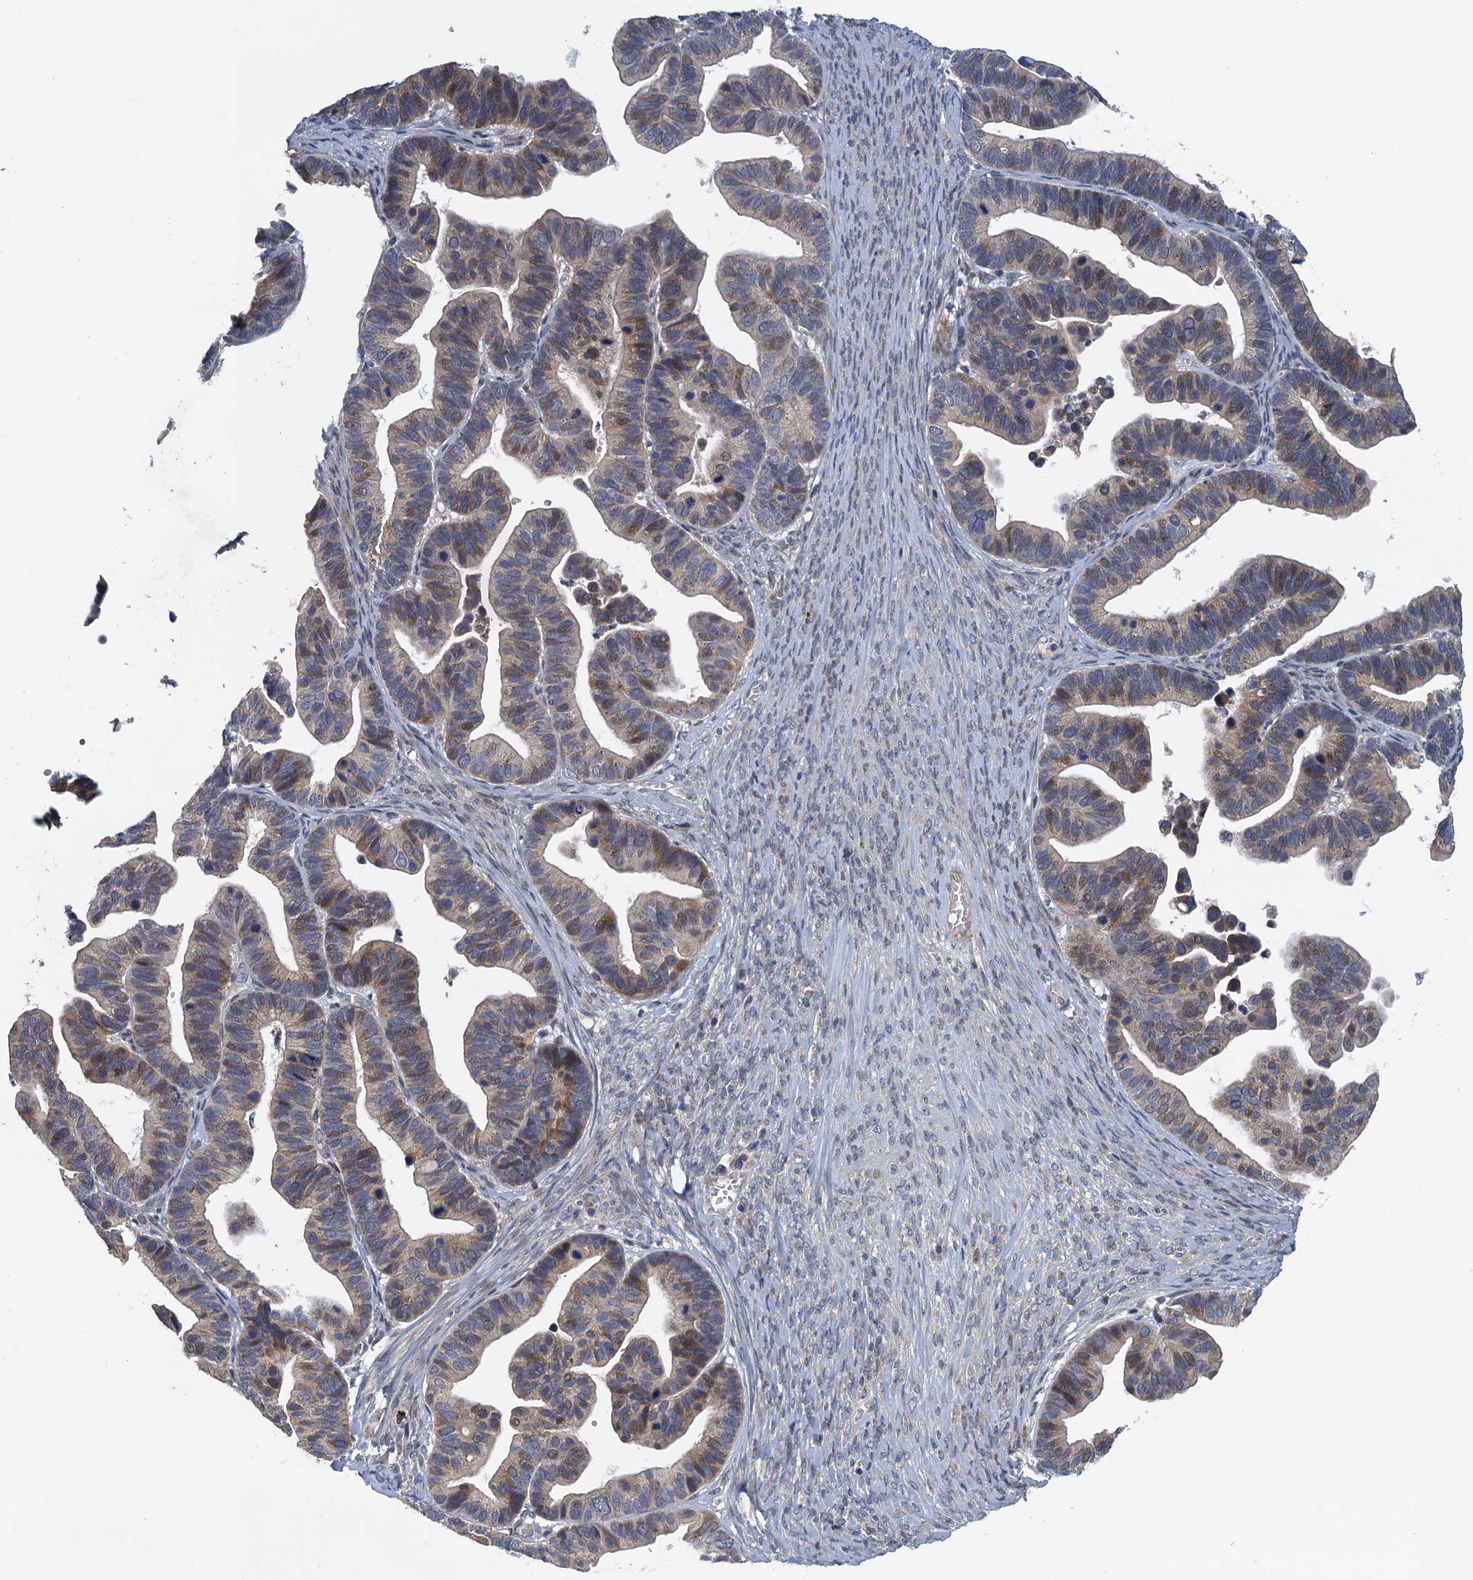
{"staining": {"intensity": "weak", "quantity": "25%-75%", "location": "cytoplasmic/membranous"}, "tissue": "ovarian cancer", "cell_type": "Tumor cells", "image_type": "cancer", "snomed": [{"axis": "morphology", "description": "Cystadenocarcinoma, serous, NOS"}, {"axis": "topography", "description": "Ovary"}], "caption": "Ovarian cancer stained for a protein shows weak cytoplasmic/membranous positivity in tumor cells. (DAB (3,3'-diaminobenzidine) IHC with brightfield microscopy, high magnification).", "gene": "MDM1", "patient": {"sex": "female", "age": 56}}